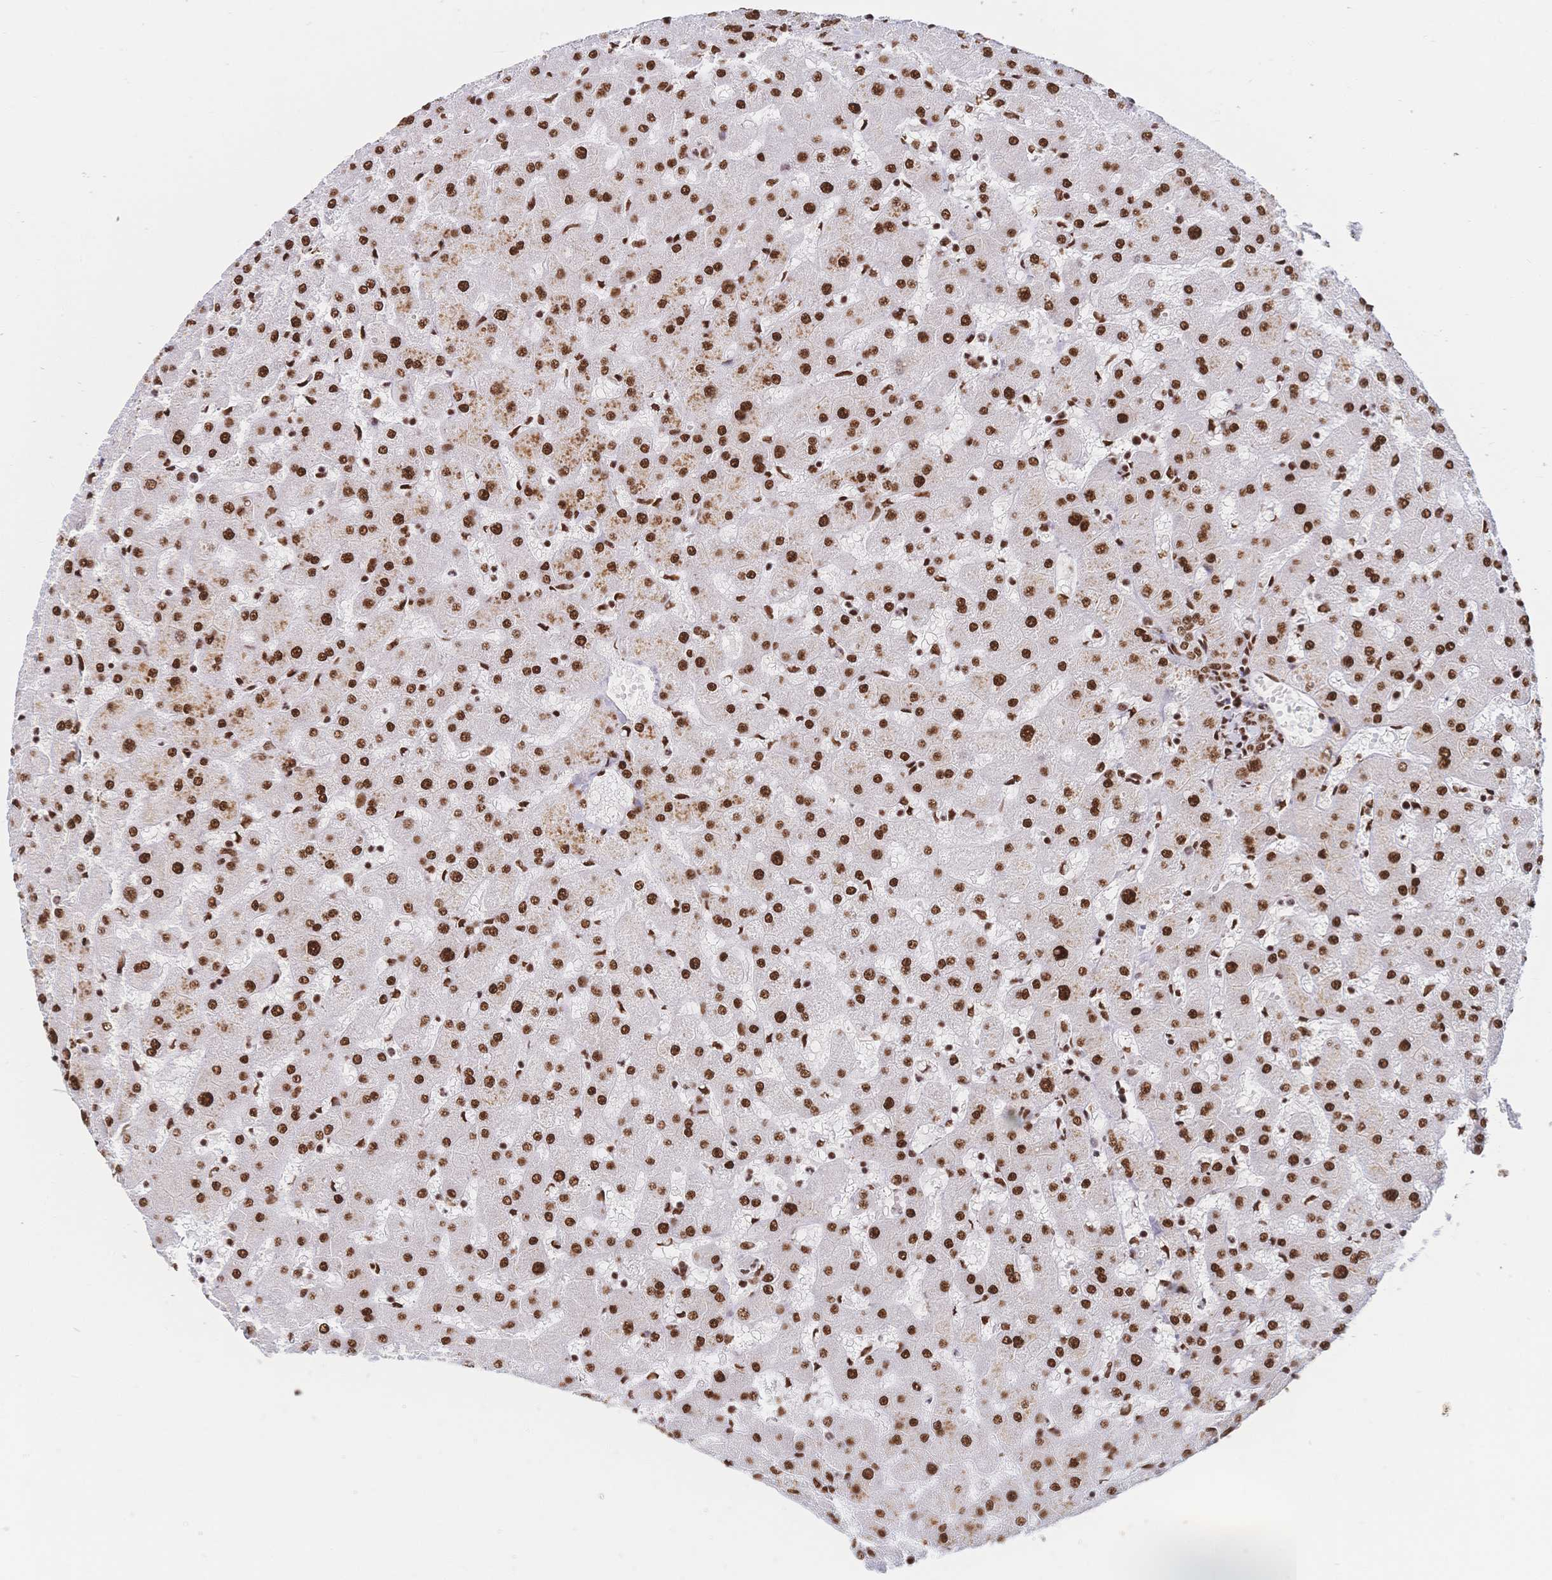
{"staining": {"intensity": "strong", "quantity": ">75%", "location": "nuclear"}, "tissue": "liver", "cell_type": "Cholangiocytes", "image_type": "normal", "snomed": [{"axis": "morphology", "description": "Normal tissue, NOS"}, {"axis": "topography", "description": "Liver"}], "caption": "High-magnification brightfield microscopy of normal liver stained with DAB (3,3'-diaminobenzidine) (brown) and counterstained with hematoxylin (blue). cholangiocytes exhibit strong nuclear staining is present in approximately>75% of cells.", "gene": "SRSF1", "patient": {"sex": "female", "age": 63}}